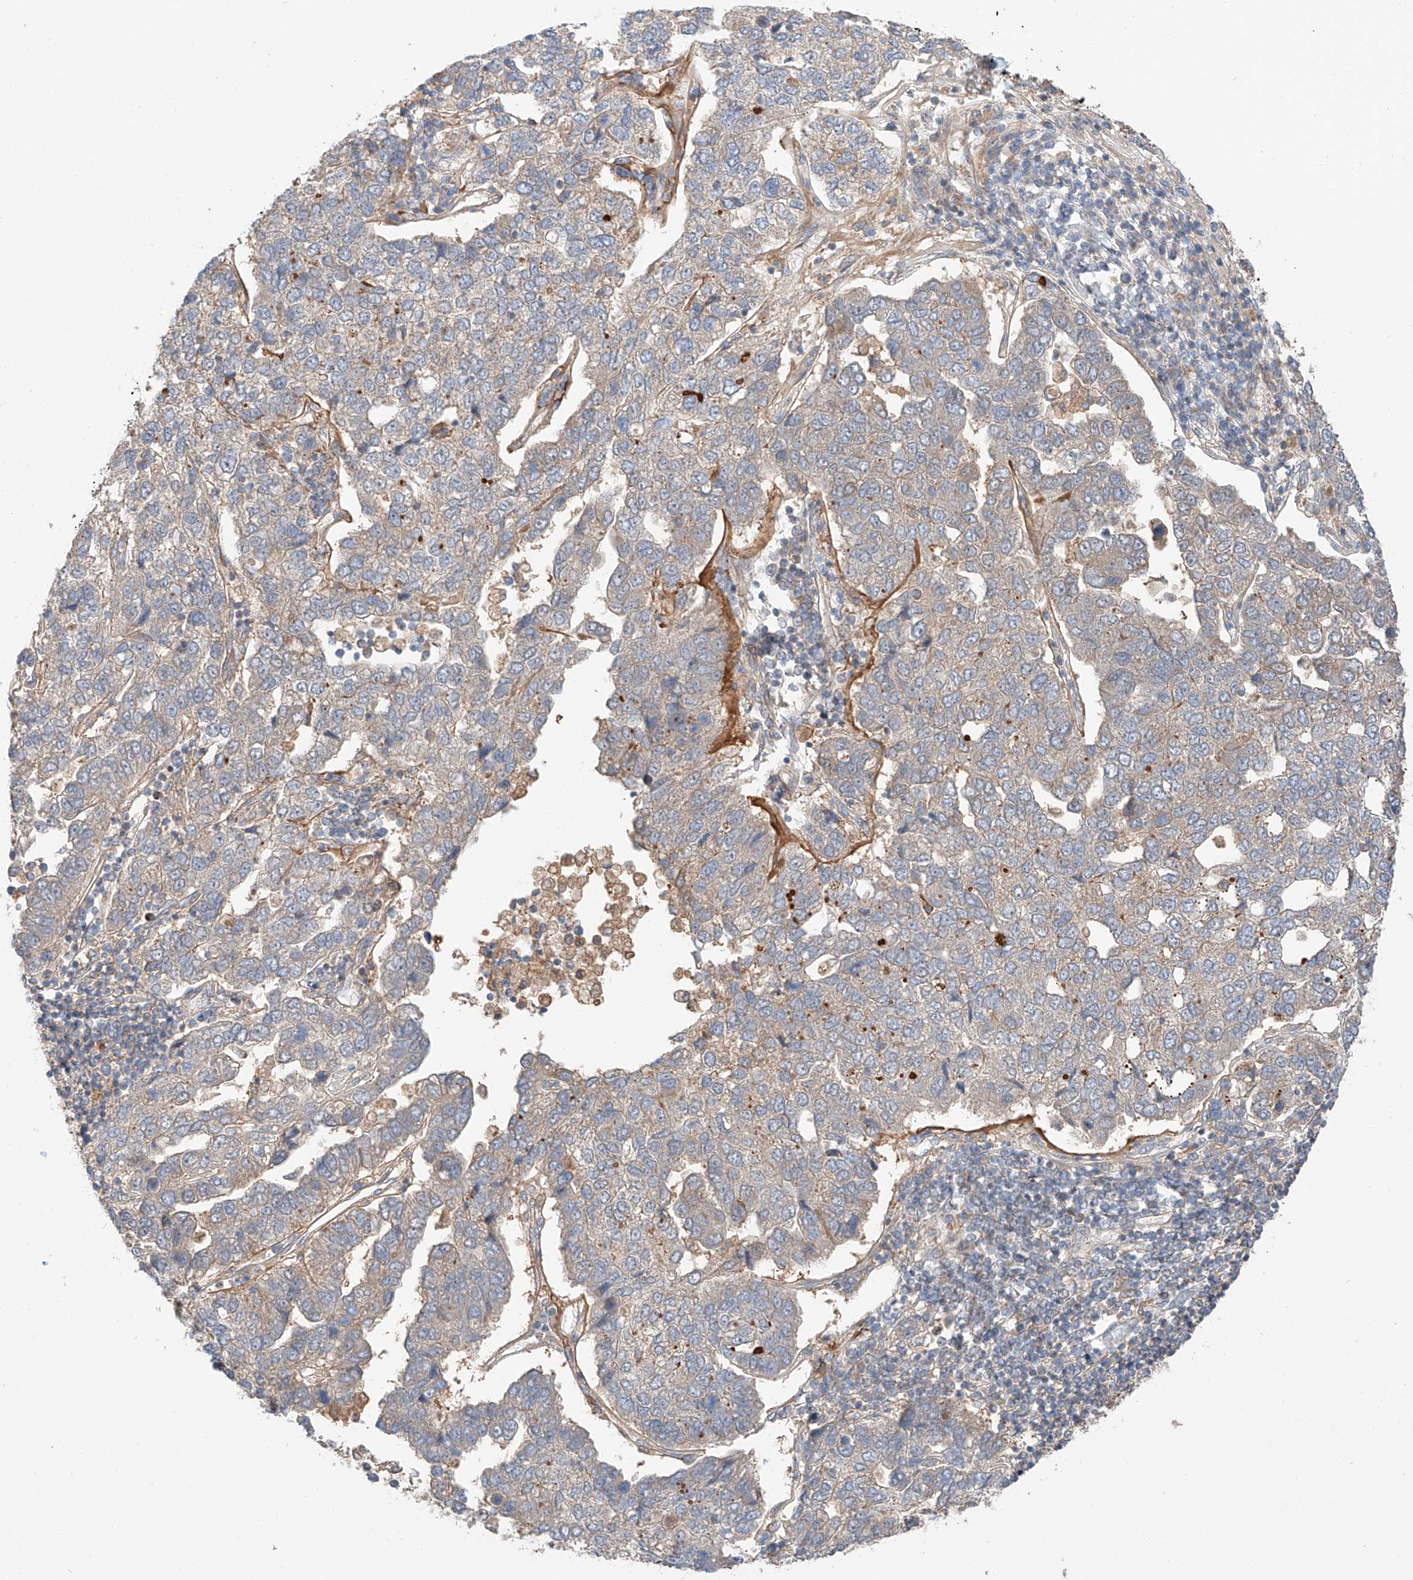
{"staining": {"intensity": "negative", "quantity": "none", "location": "none"}, "tissue": "pancreatic cancer", "cell_type": "Tumor cells", "image_type": "cancer", "snomed": [{"axis": "morphology", "description": "Adenocarcinoma, NOS"}, {"axis": "topography", "description": "Pancreas"}], "caption": "A high-resolution image shows immunohistochemistry staining of adenocarcinoma (pancreatic), which reveals no significant staining in tumor cells.", "gene": "XPNPEP1", "patient": {"sex": "female", "age": 61}}